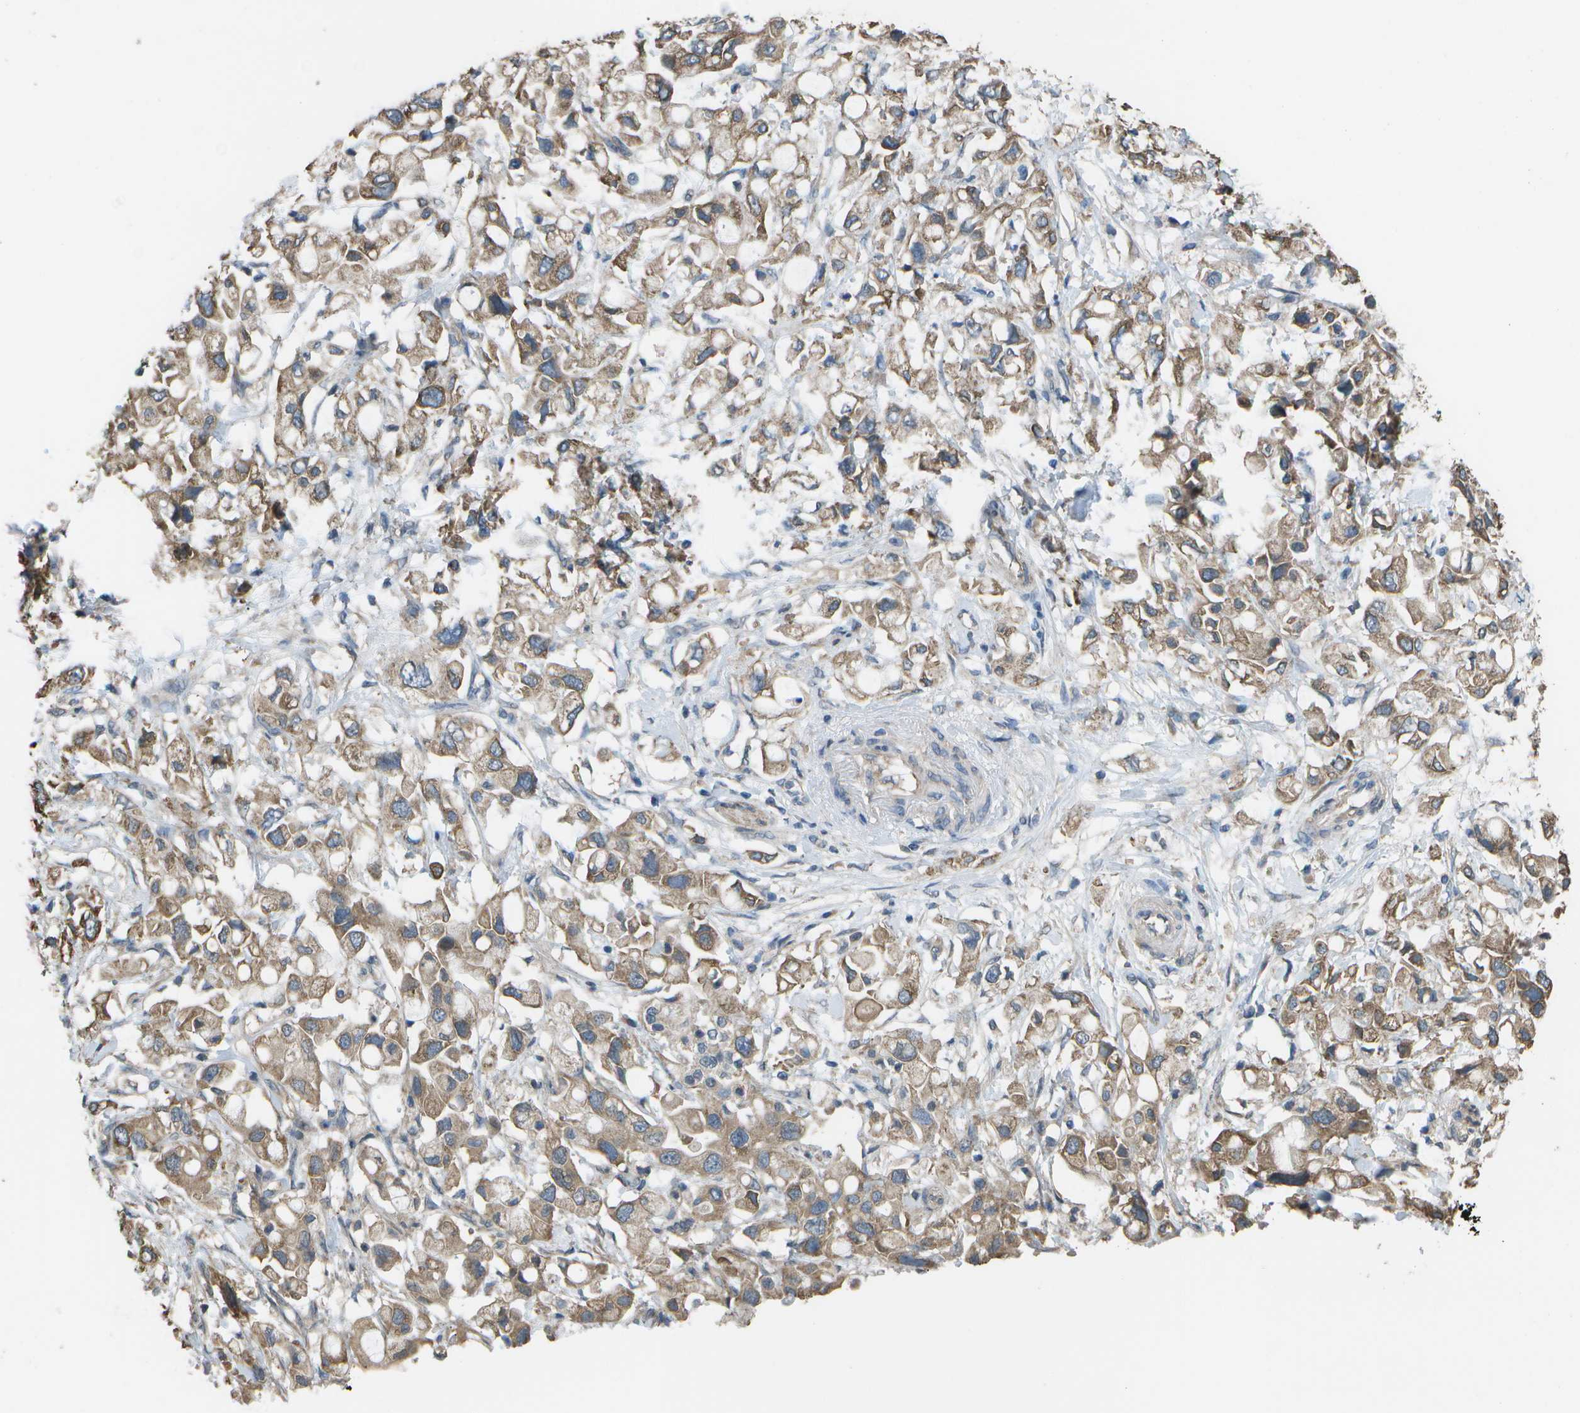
{"staining": {"intensity": "weak", "quantity": "25%-75%", "location": "cytoplasmic/membranous"}, "tissue": "pancreatic cancer", "cell_type": "Tumor cells", "image_type": "cancer", "snomed": [{"axis": "morphology", "description": "Adenocarcinoma, NOS"}, {"axis": "topography", "description": "Pancreas"}], "caption": "A high-resolution histopathology image shows immunohistochemistry (IHC) staining of pancreatic adenocarcinoma, which exhibits weak cytoplasmic/membranous expression in approximately 25%-75% of tumor cells. The staining was performed using DAB (3,3'-diaminobenzidine), with brown indicating positive protein expression. Nuclei are stained blue with hematoxylin.", "gene": "CLNS1A", "patient": {"sex": "female", "age": 56}}